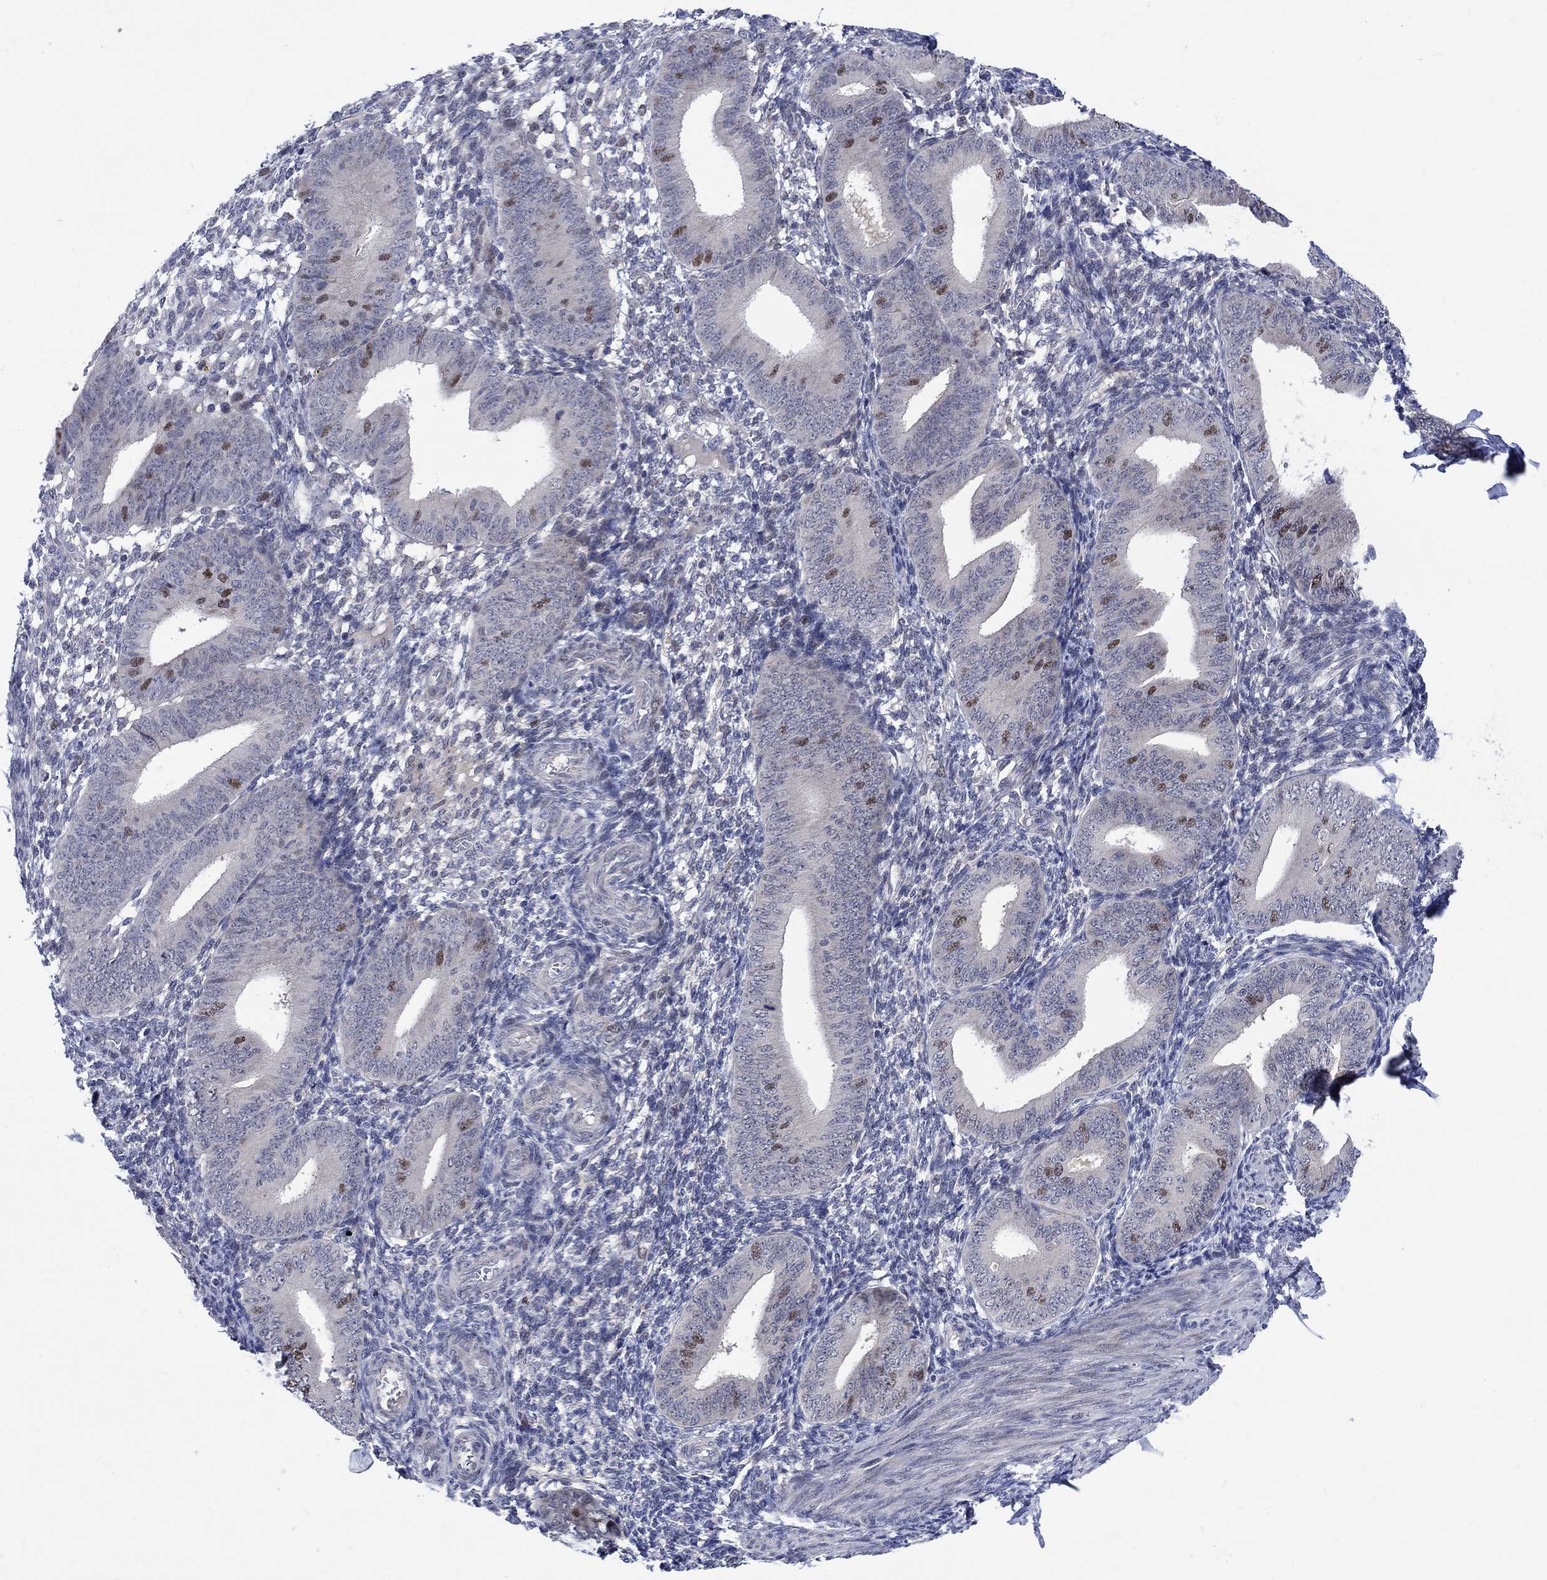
{"staining": {"intensity": "negative", "quantity": "none", "location": "none"}, "tissue": "endometrium", "cell_type": "Cells in endometrial stroma", "image_type": "normal", "snomed": [{"axis": "morphology", "description": "Normal tissue, NOS"}, {"axis": "topography", "description": "Endometrium"}], "caption": "There is no significant expression in cells in endometrial stroma of endometrium. (Brightfield microscopy of DAB (3,3'-diaminobenzidine) immunohistochemistry (IHC) at high magnification).", "gene": "E2F8", "patient": {"sex": "female", "age": 39}}